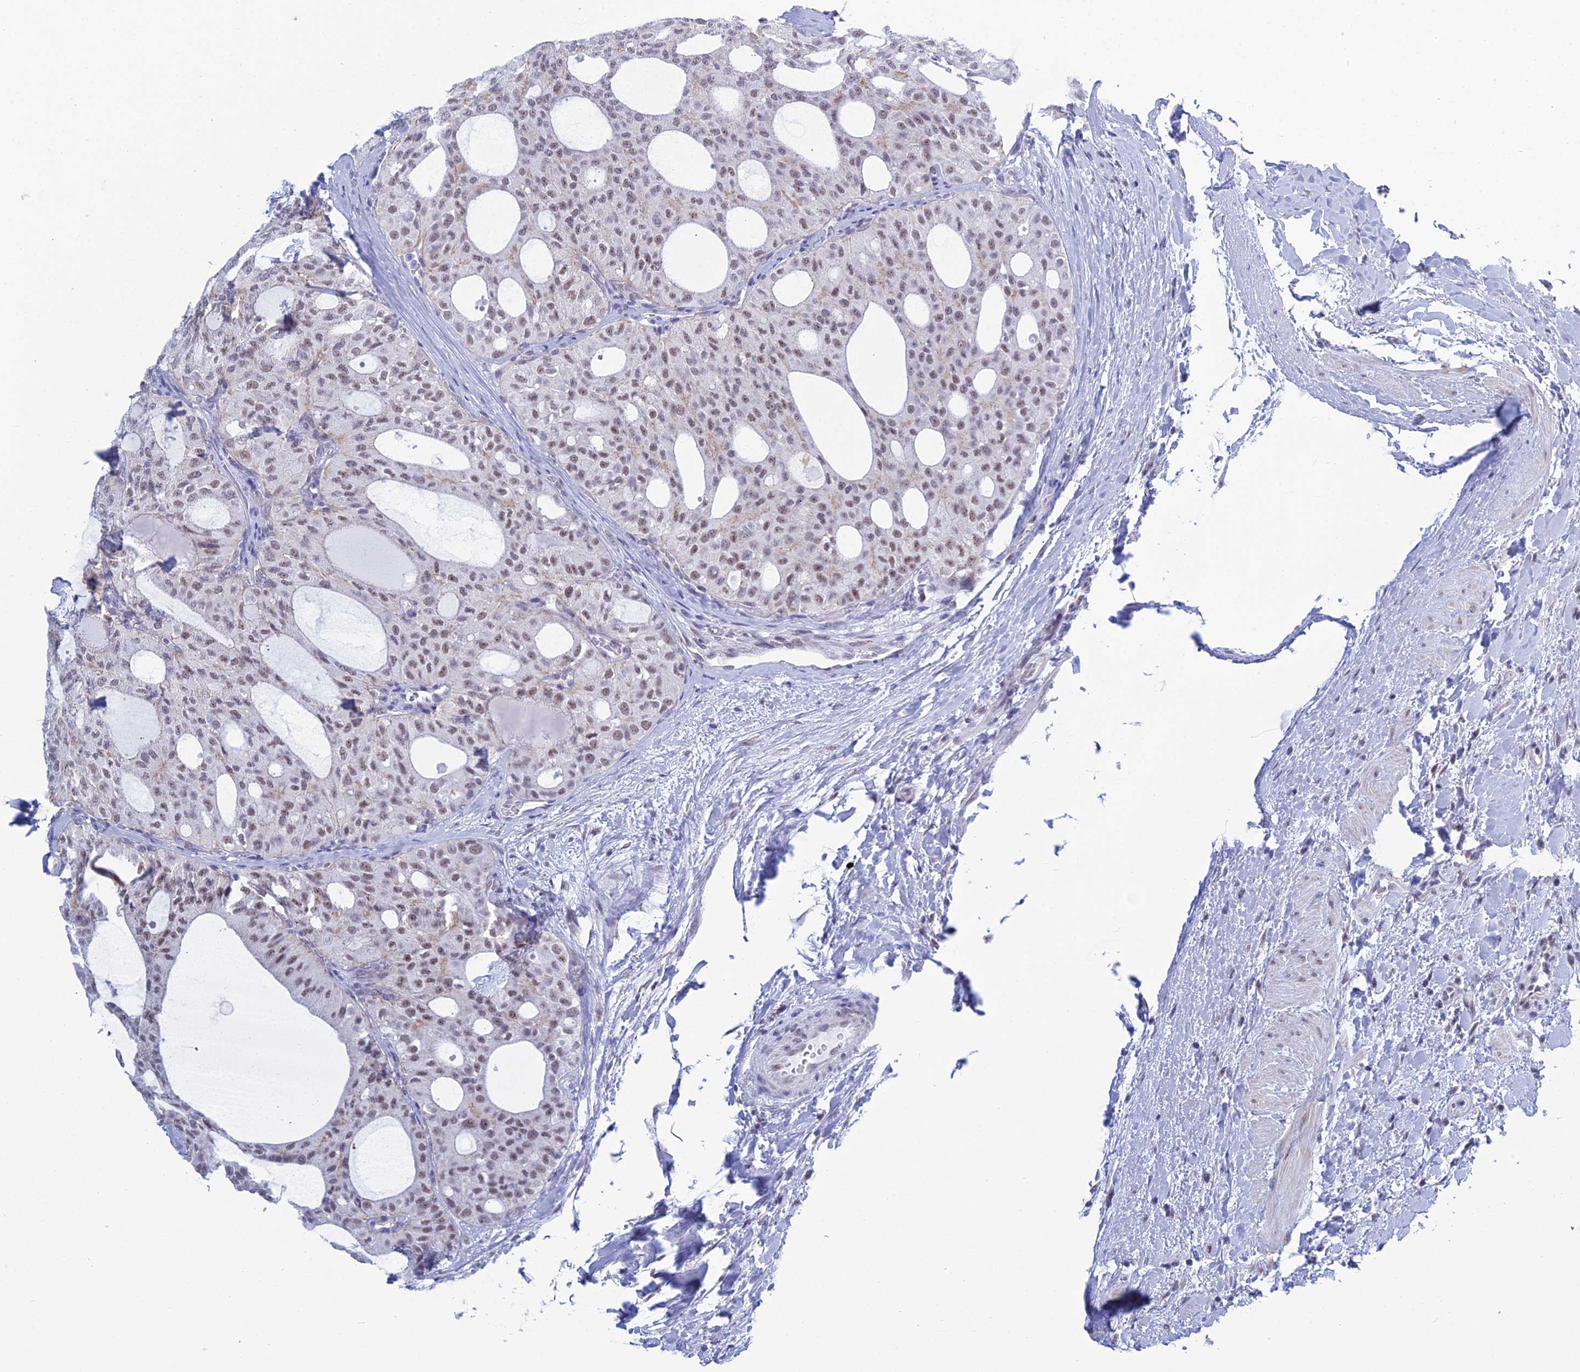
{"staining": {"intensity": "weak", "quantity": ">75%", "location": "nuclear"}, "tissue": "thyroid cancer", "cell_type": "Tumor cells", "image_type": "cancer", "snomed": [{"axis": "morphology", "description": "Follicular adenoma carcinoma, NOS"}, {"axis": "topography", "description": "Thyroid gland"}], "caption": "Immunohistochemistry (IHC) (DAB (3,3'-diaminobenzidine)) staining of thyroid follicular adenoma carcinoma shows weak nuclear protein staining in about >75% of tumor cells.", "gene": "KLF14", "patient": {"sex": "male", "age": 75}}